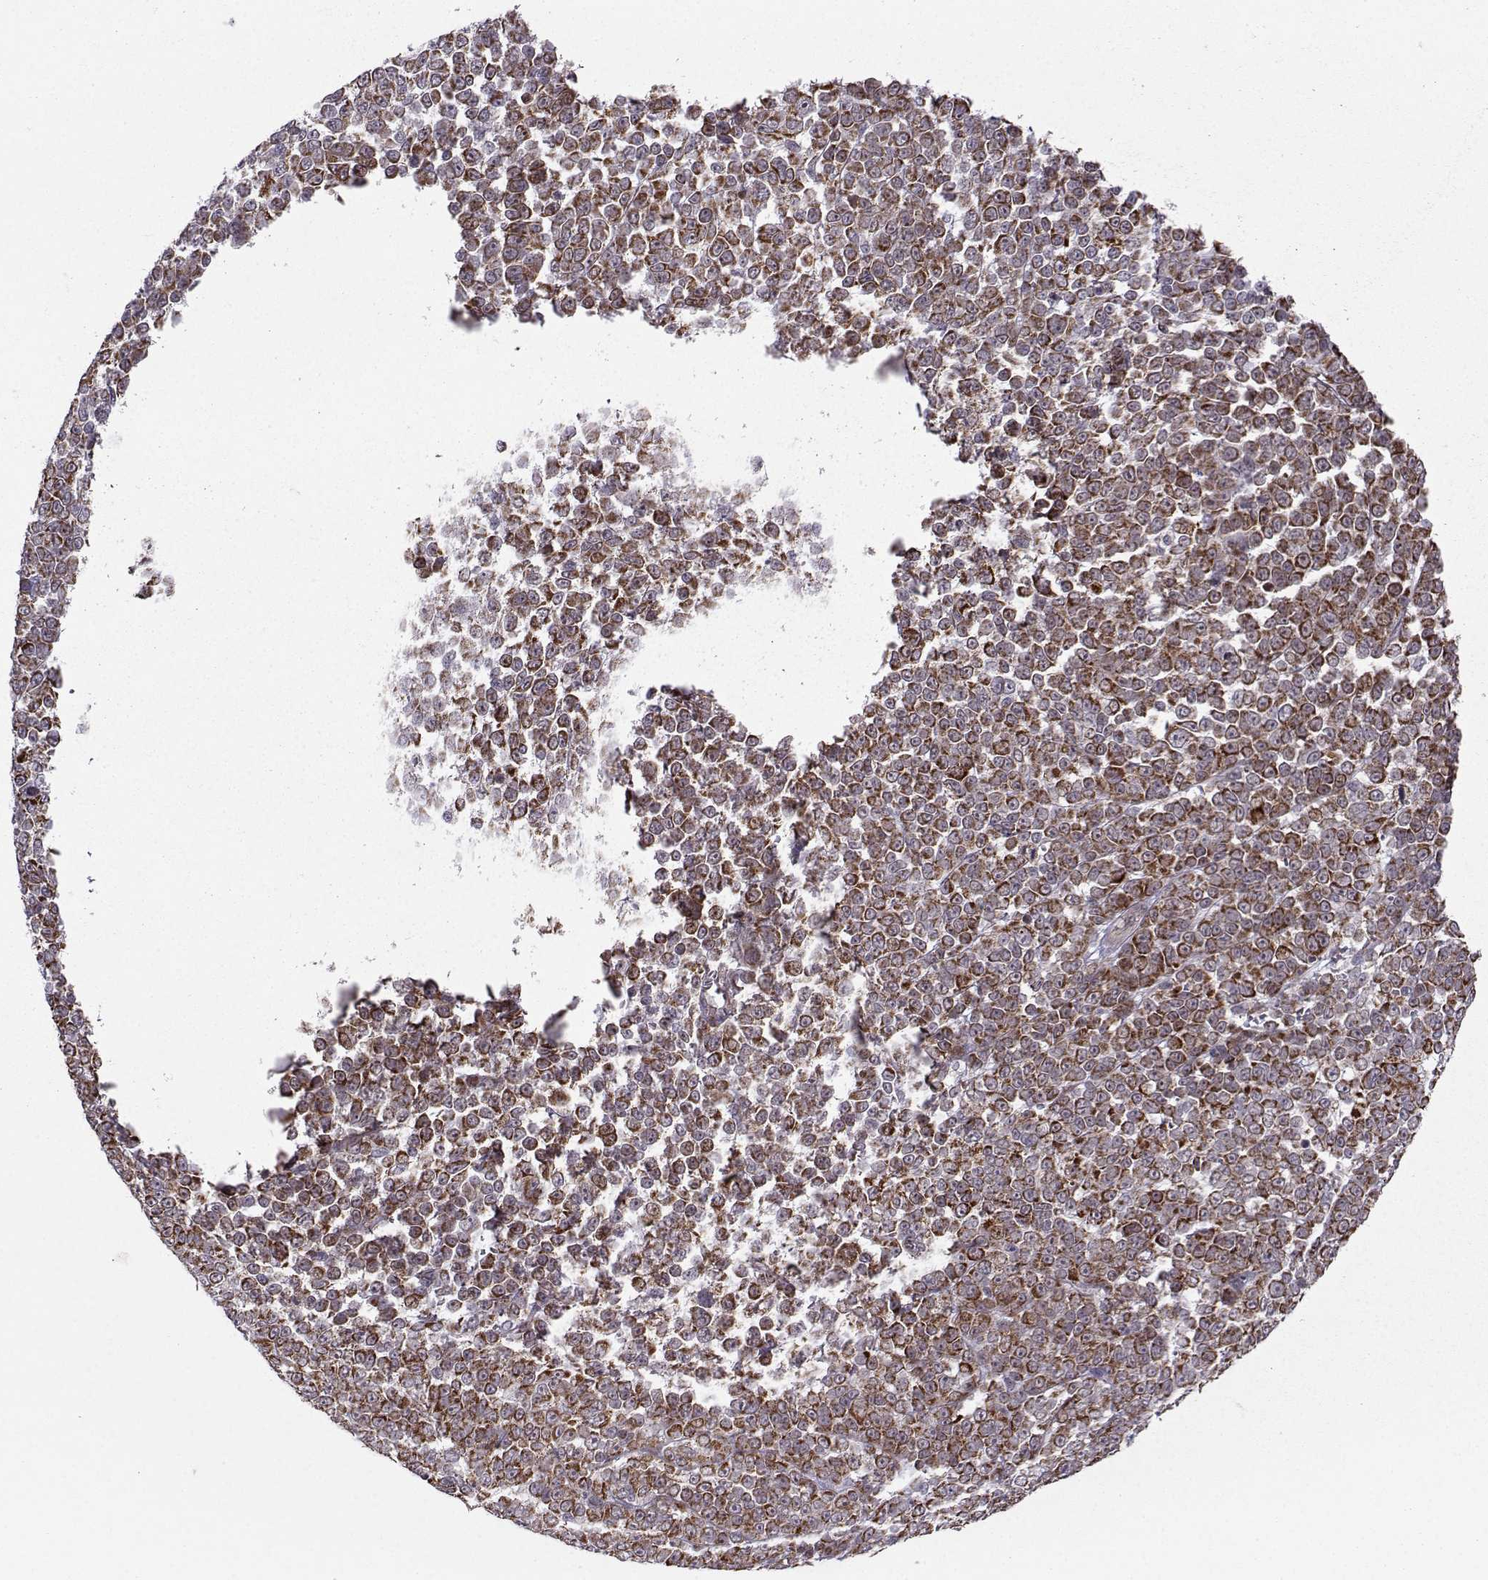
{"staining": {"intensity": "strong", "quantity": ">75%", "location": "cytoplasmic/membranous"}, "tissue": "melanoma", "cell_type": "Tumor cells", "image_type": "cancer", "snomed": [{"axis": "morphology", "description": "Malignant melanoma, NOS"}, {"axis": "topography", "description": "Skin"}], "caption": "Approximately >75% of tumor cells in human melanoma display strong cytoplasmic/membranous protein positivity as visualized by brown immunohistochemical staining.", "gene": "NECAB3", "patient": {"sex": "female", "age": 95}}